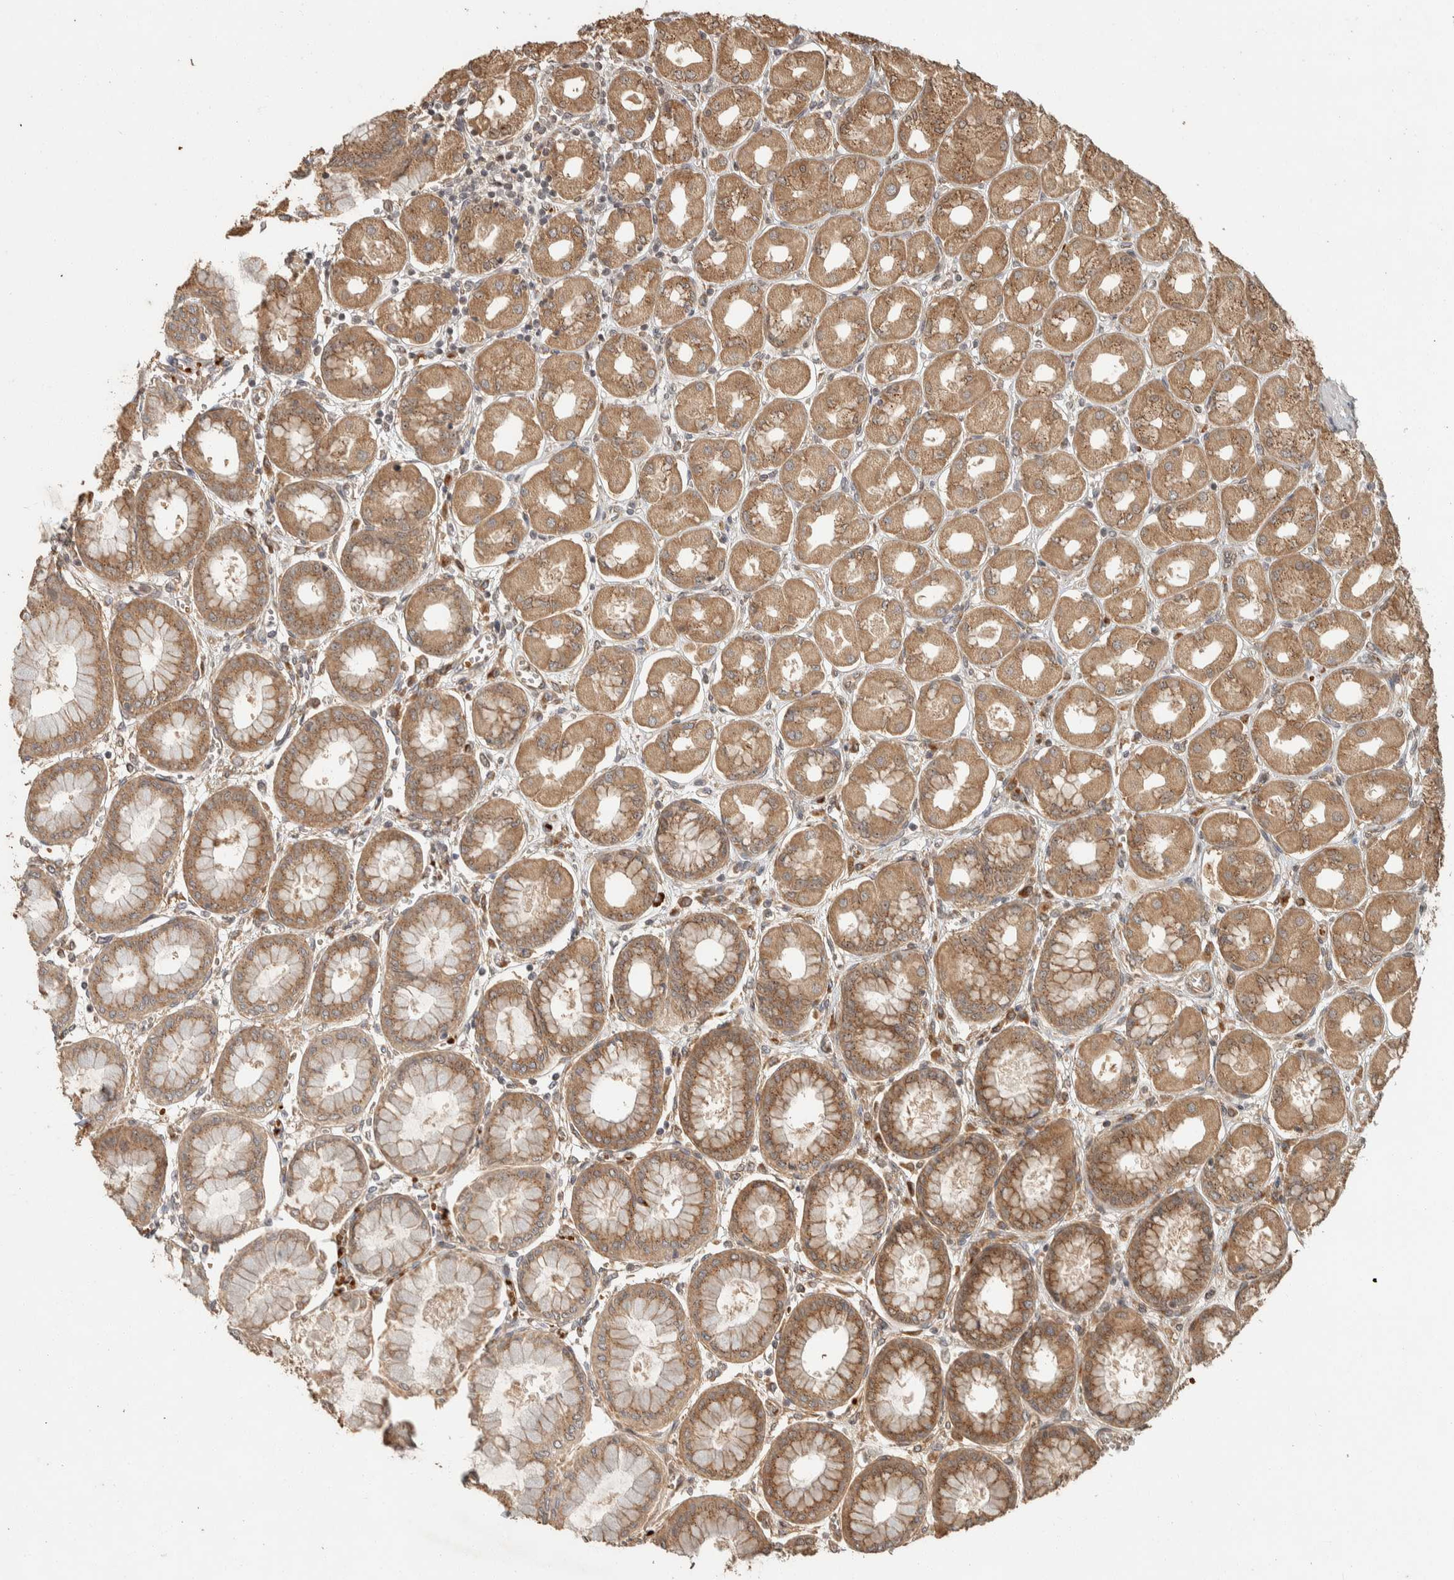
{"staining": {"intensity": "moderate", "quantity": ">75%", "location": "cytoplasmic/membranous"}, "tissue": "stomach", "cell_type": "Glandular cells", "image_type": "normal", "snomed": [{"axis": "morphology", "description": "Normal tissue, NOS"}, {"axis": "topography", "description": "Stomach, upper"}], "caption": "Normal stomach was stained to show a protein in brown. There is medium levels of moderate cytoplasmic/membranous positivity in about >75% of glandular cells.", "gene": "ZBTB2", "patient": {"sex": "female", "age": 56}}